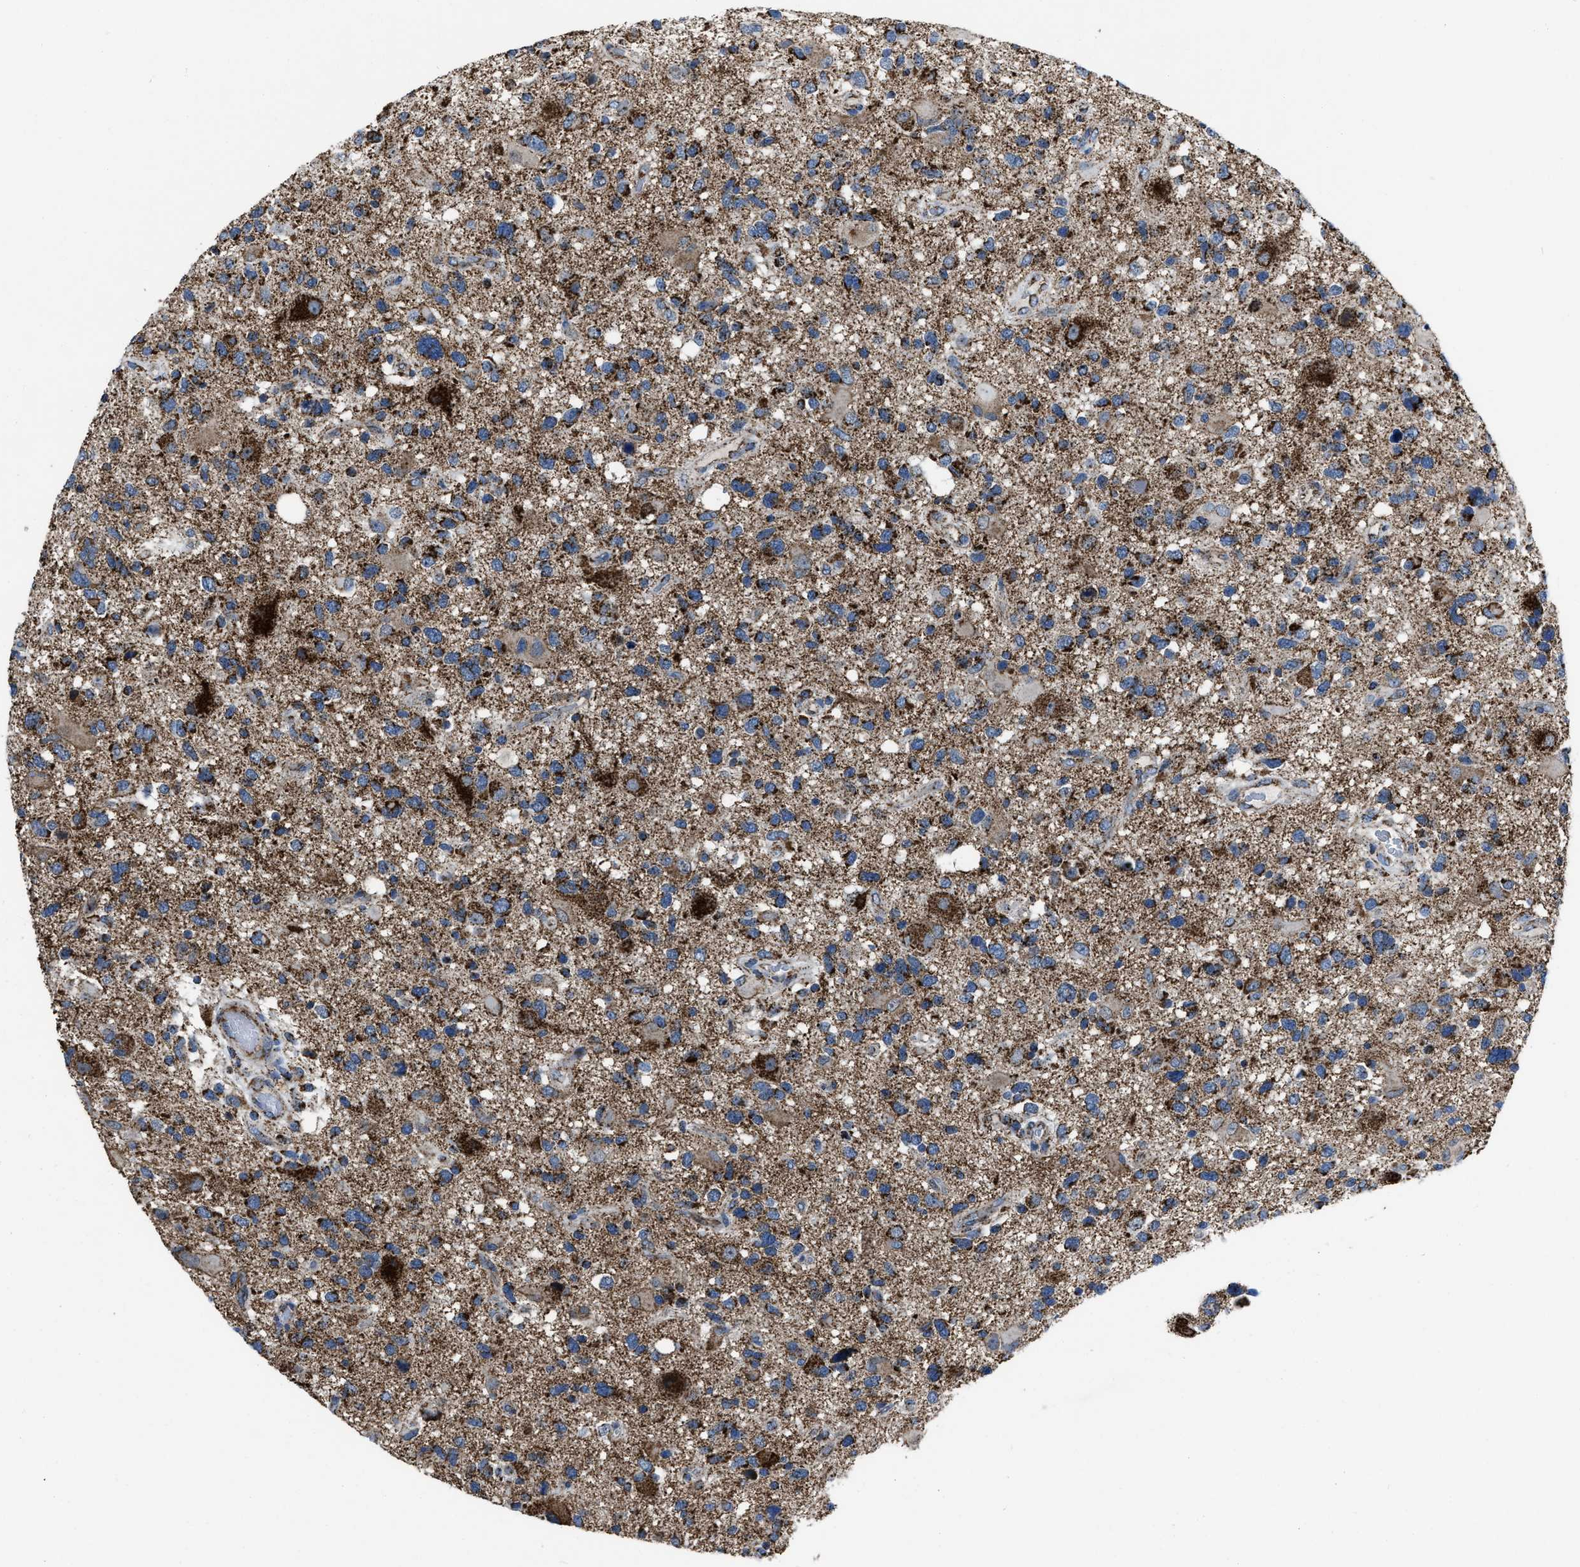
{"staining": {"intensity": "moderate", "quantity": ">75%", "location": "cytoplasmic/membranous"}, "tissue": "glioma", "cell_type": "Tumor cells", "image_type": "cancer", "snomed": [{"axis": "morphology", "description": "Glioma, malignant, High grade"}, {"axis": "topography", "description": "Brain"}], "caption": "There is medium levels of moderate cytoplasmic/membranous expression in tumor cells of high-grade glioma (malignant), as demonstrated by immunohistochemical staining (brown color).", "gene": "NSD3", "patient": {"sex": "male", "age": 33}}